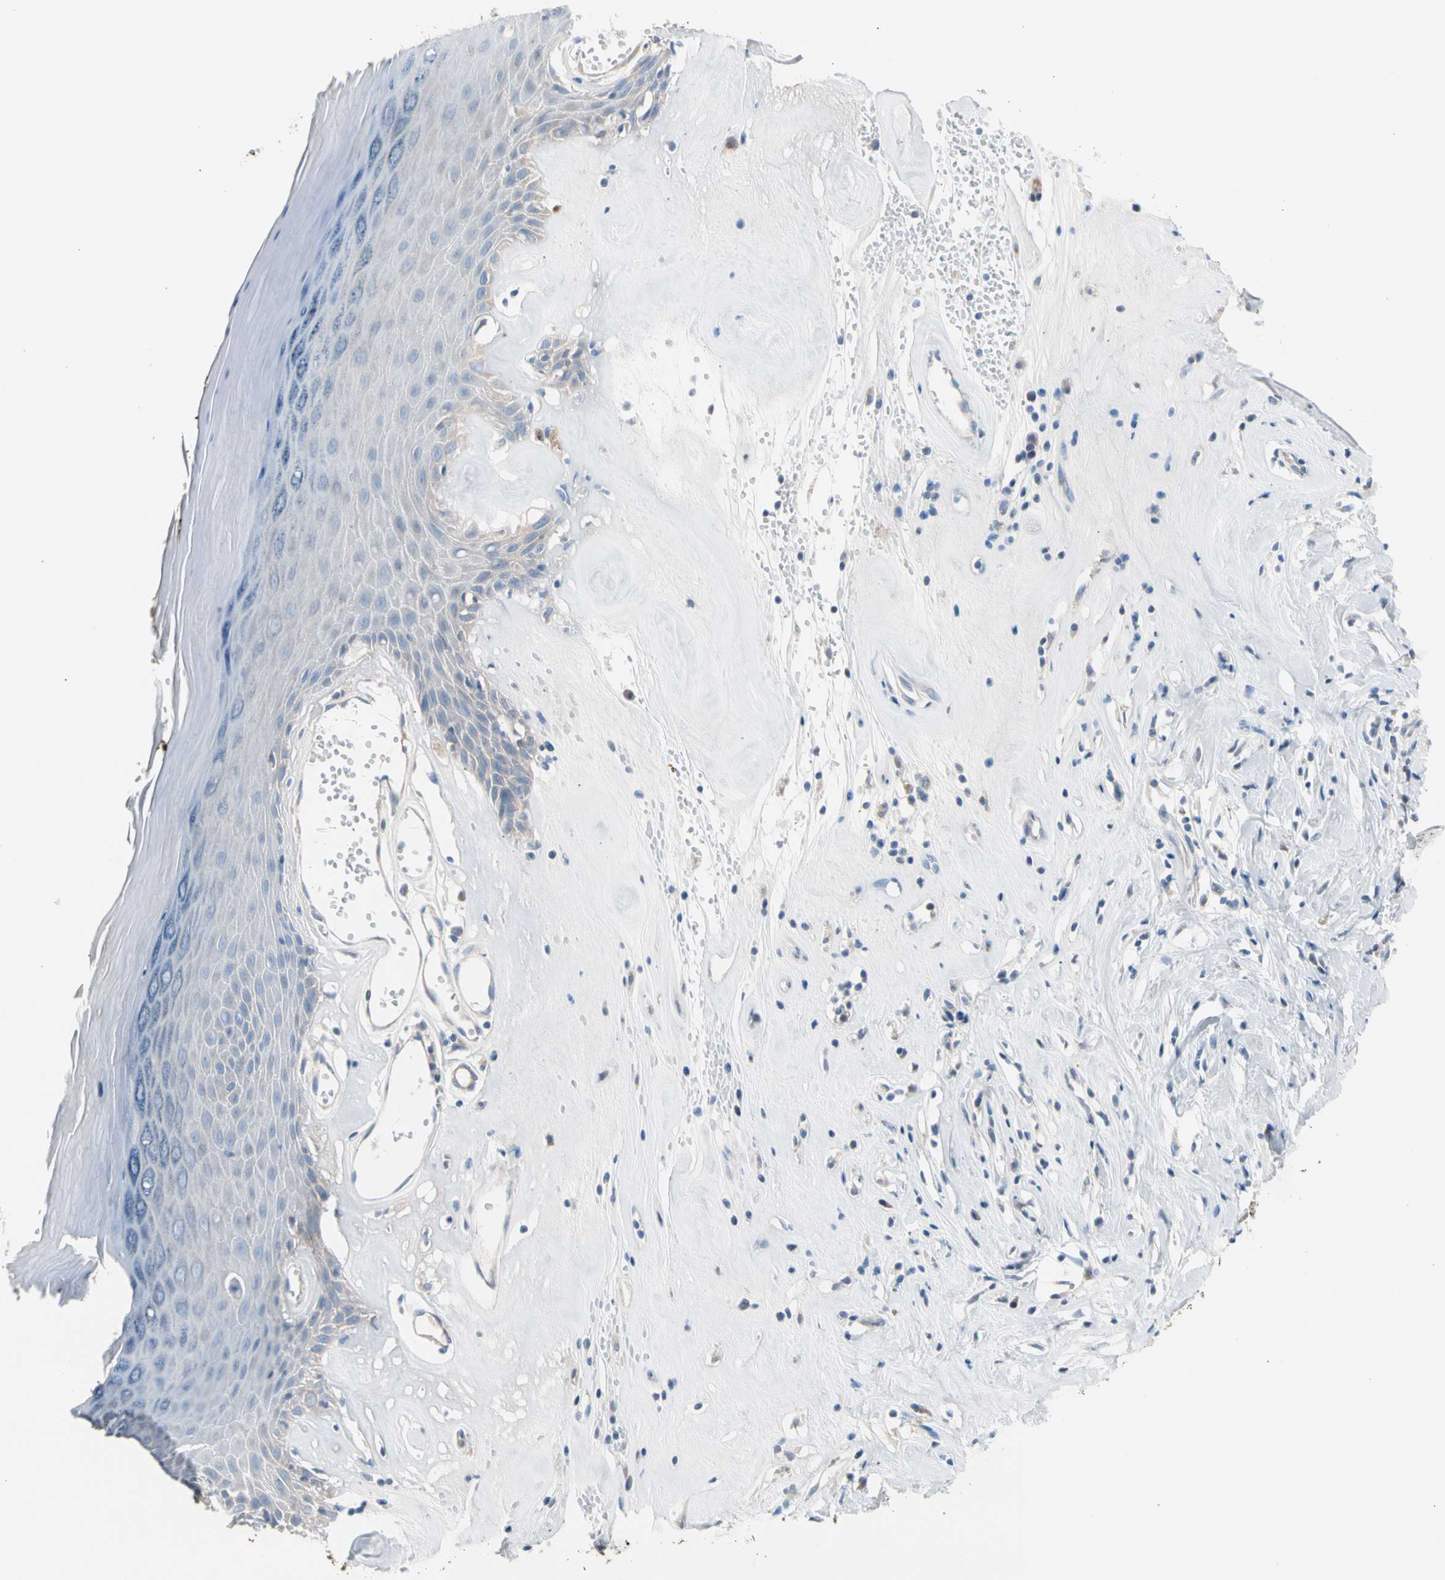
{"staining": {"intensity": "weak", "quantity": "<25%", "location": "cytoplasmic/membranous"}, "tissue": "skin", "cell_type": "Epidermal cells", "image_type": "normal", "snomed": [{"axis": "morphology", "description": "Normal tissue, NOS"}, {"axis": "morphology", "description": "Inflammation, NOS"}, {"axis": "topography", "description": "Vulva"}], "caption": "A histopathology image of skin stained for a protein exhibits no brown staining in epidermal cells. The staining was performed using DAB to visualize the protein expression in brown, while the nuclei were stained in blue with hematoxylin (Magnification: 20x).", "gene": "CASQ1", "patient": {"sex": "female", "age": 84}}